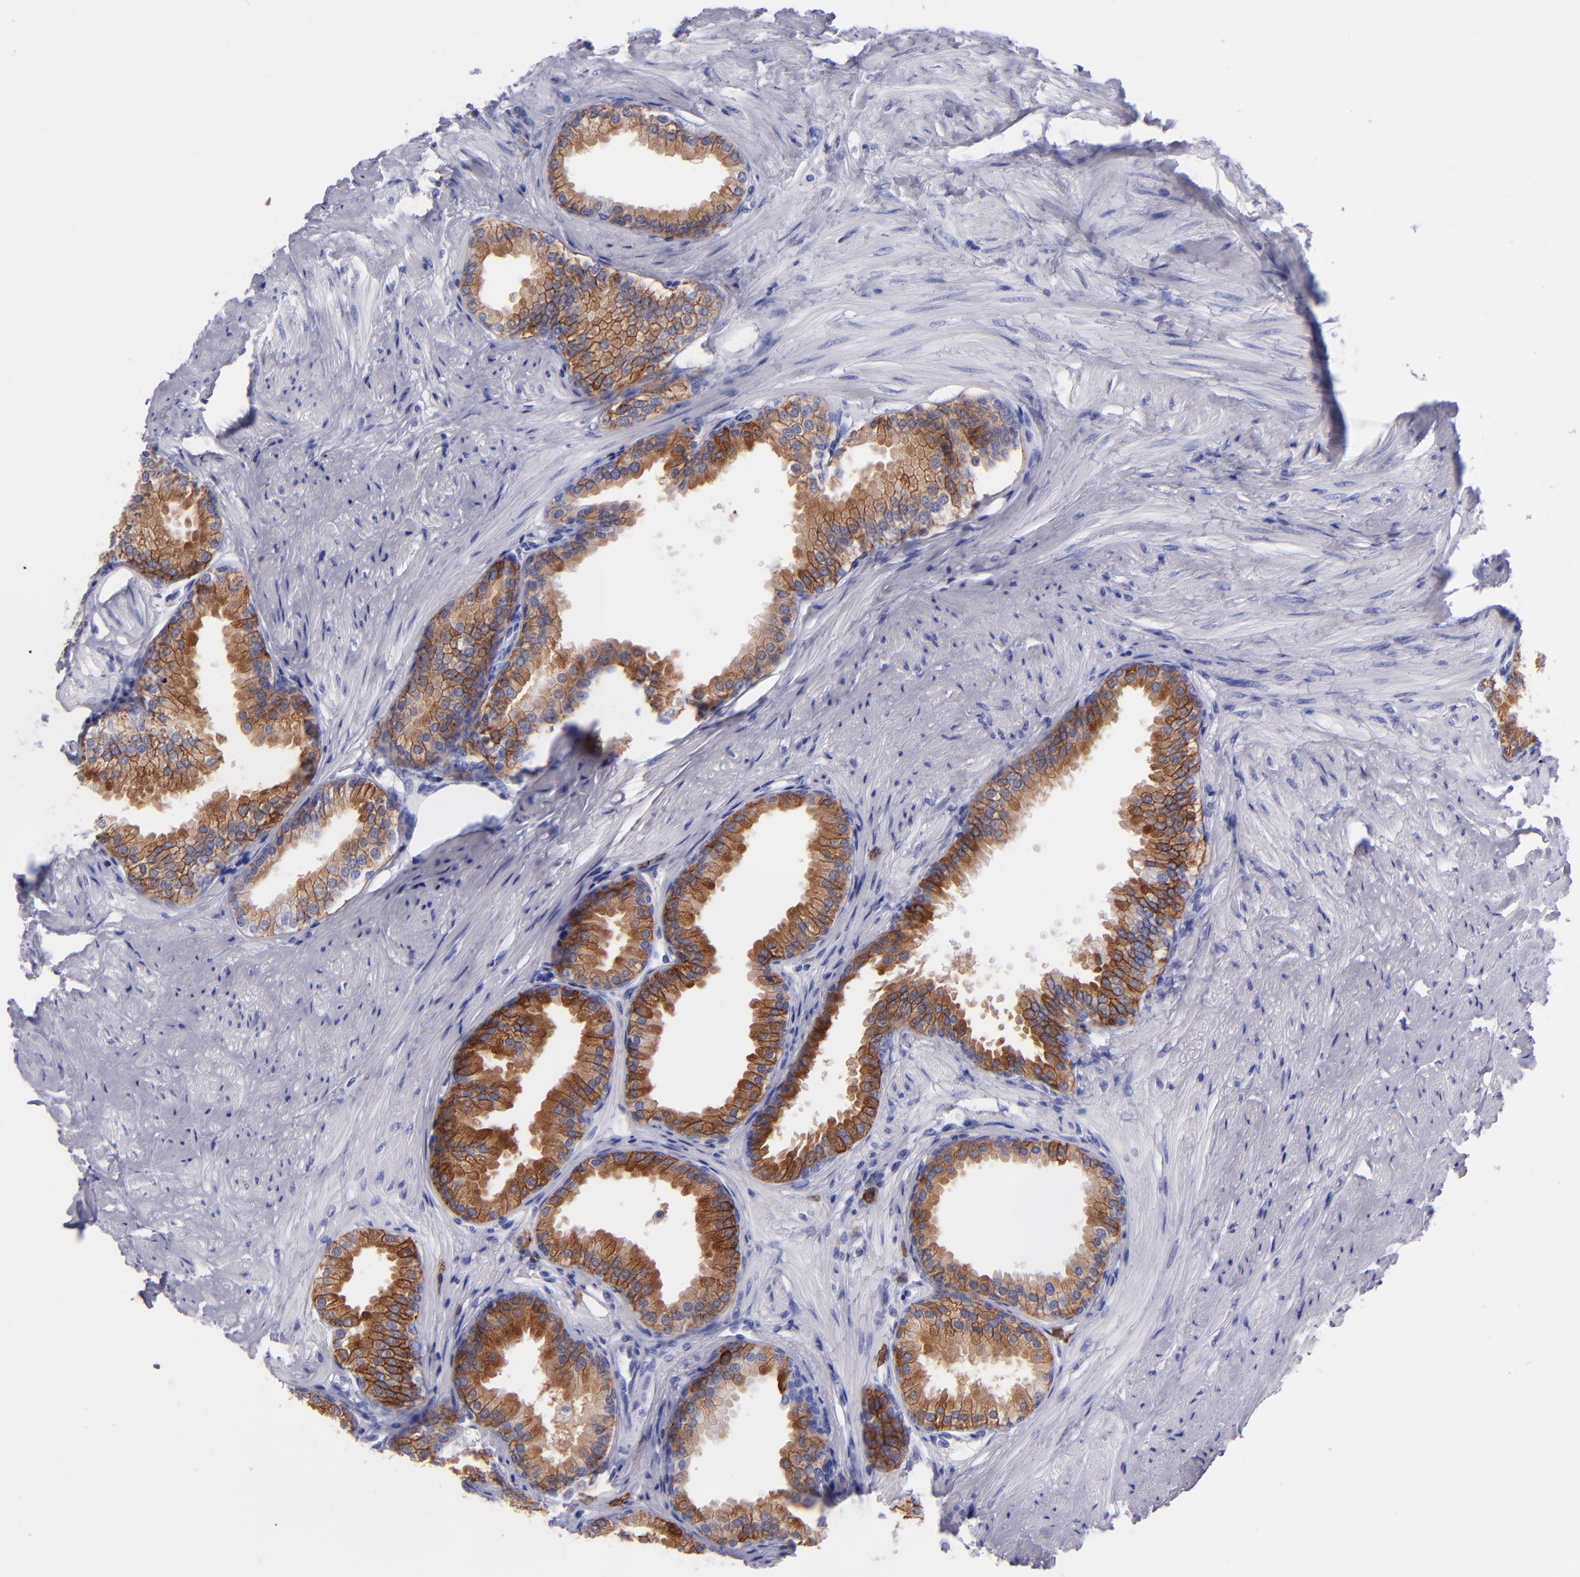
{"staining": {"intensity": "strong", "quantity": ">75%", "location": "cytoplasmic/membranous"}, "tissue": "prostate", "cell_type": "Glandular cells", "image_type": "normal", "snomed": [{"axis": "morphology", "description": "Normal tissue, NOS"}, {"axis": "topography", "description": "Prostate"}], "caption": "An immunohistochemistry (IHC) micrograph of benign tissue is shown. Protein staining in brown shows strong cytoplasmic/membranous positivity in prostate within glandular cells.", "gene": "CD38", "patient": {"sex": "male", "age": 64}}